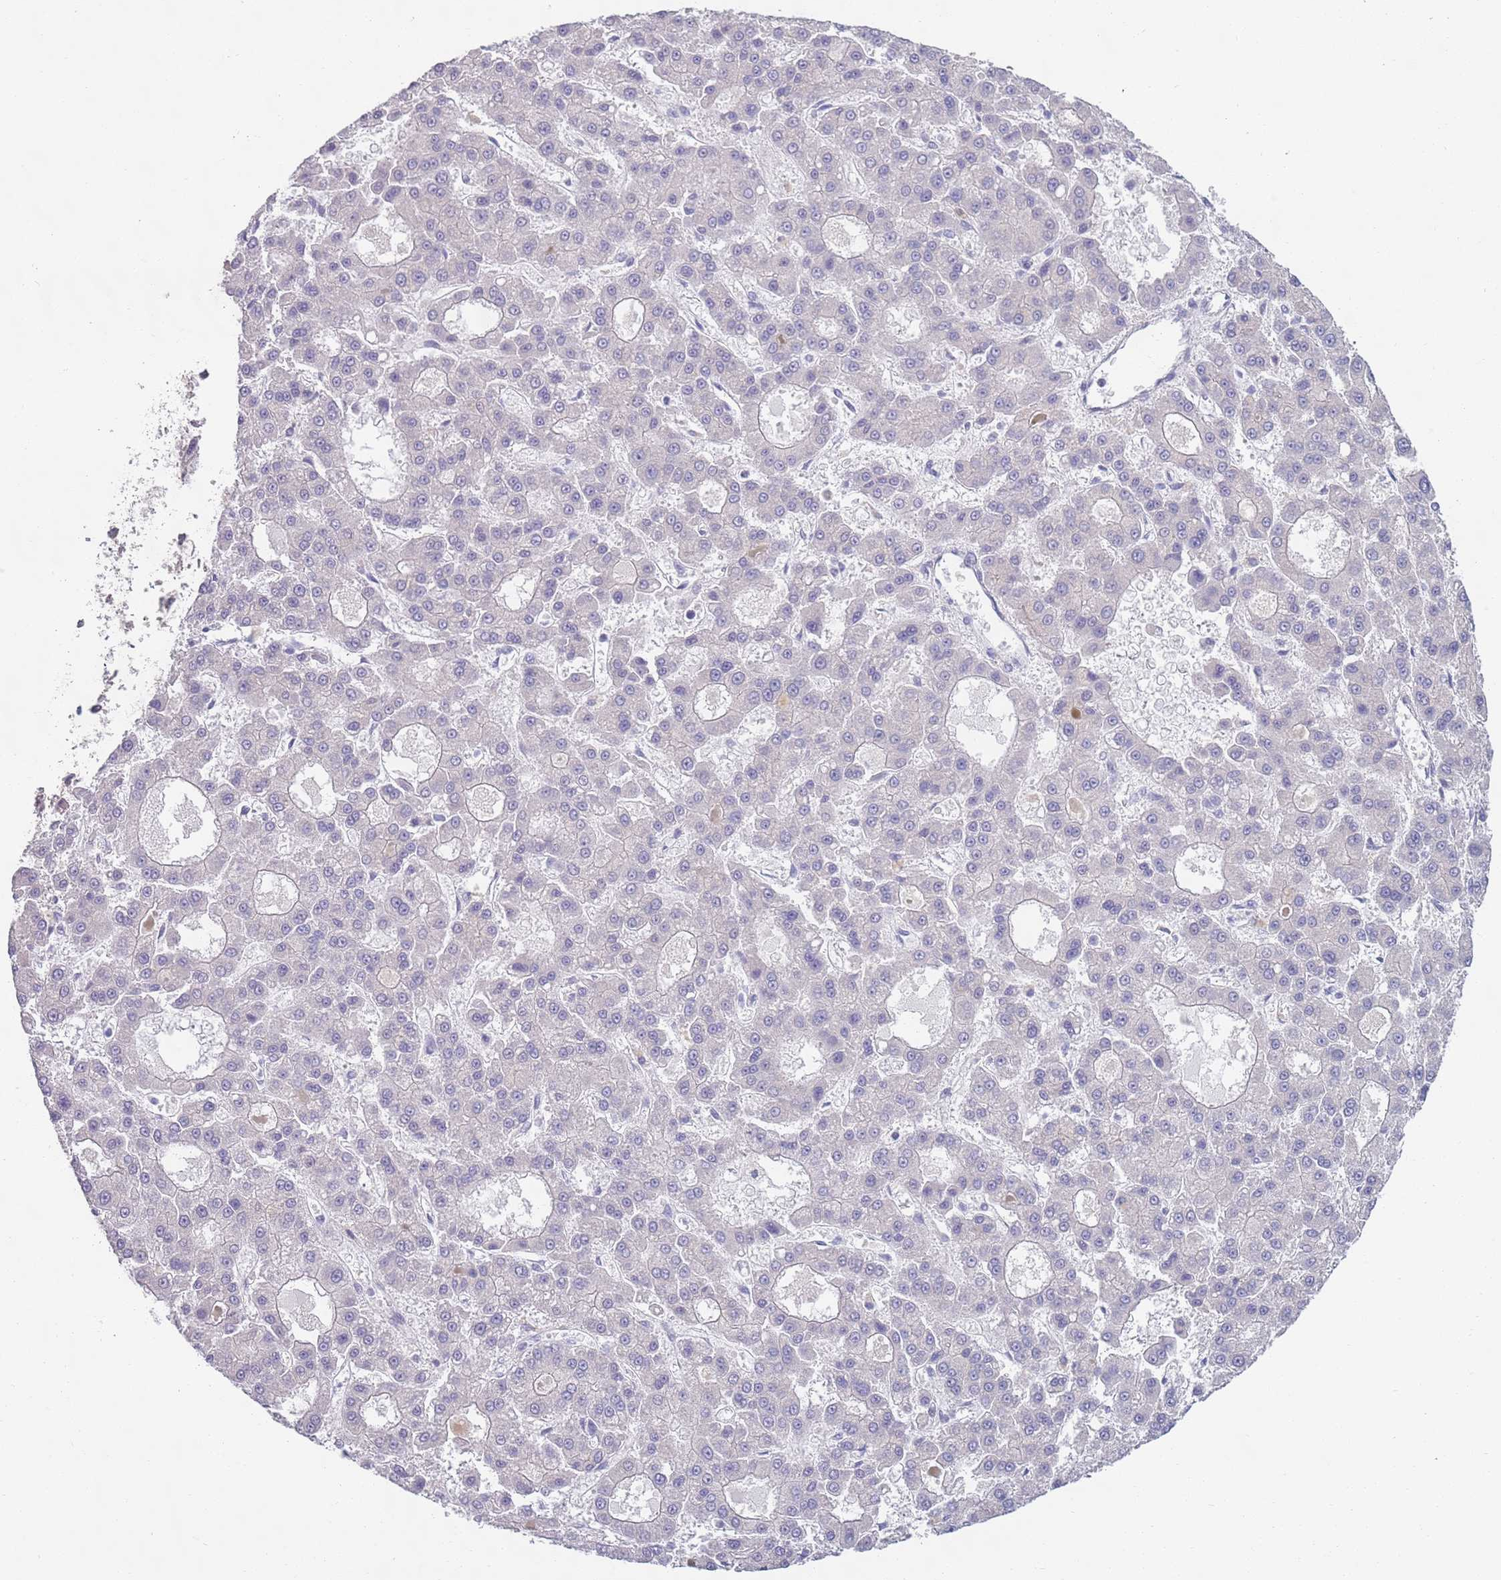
{"staining": {"intensity": "negative", "quantity": "none", "location": "none"}, "tissue": "liver cancer", "cell_type": "Tumor cells", "image_type": "cancer", "snomed": [{"axis": "morphology", "description": "Carcinoma, Hepatocellular, NOS"}, {"axis": "topography", "description": "Liver"}], "caption": "Hepatocellular carcinoma (liver) was stained to show a protein in brown. There is no significant positivity in tumor cells.", "gene": "LTB", "patient": {"sex": "male", "age": 70}}